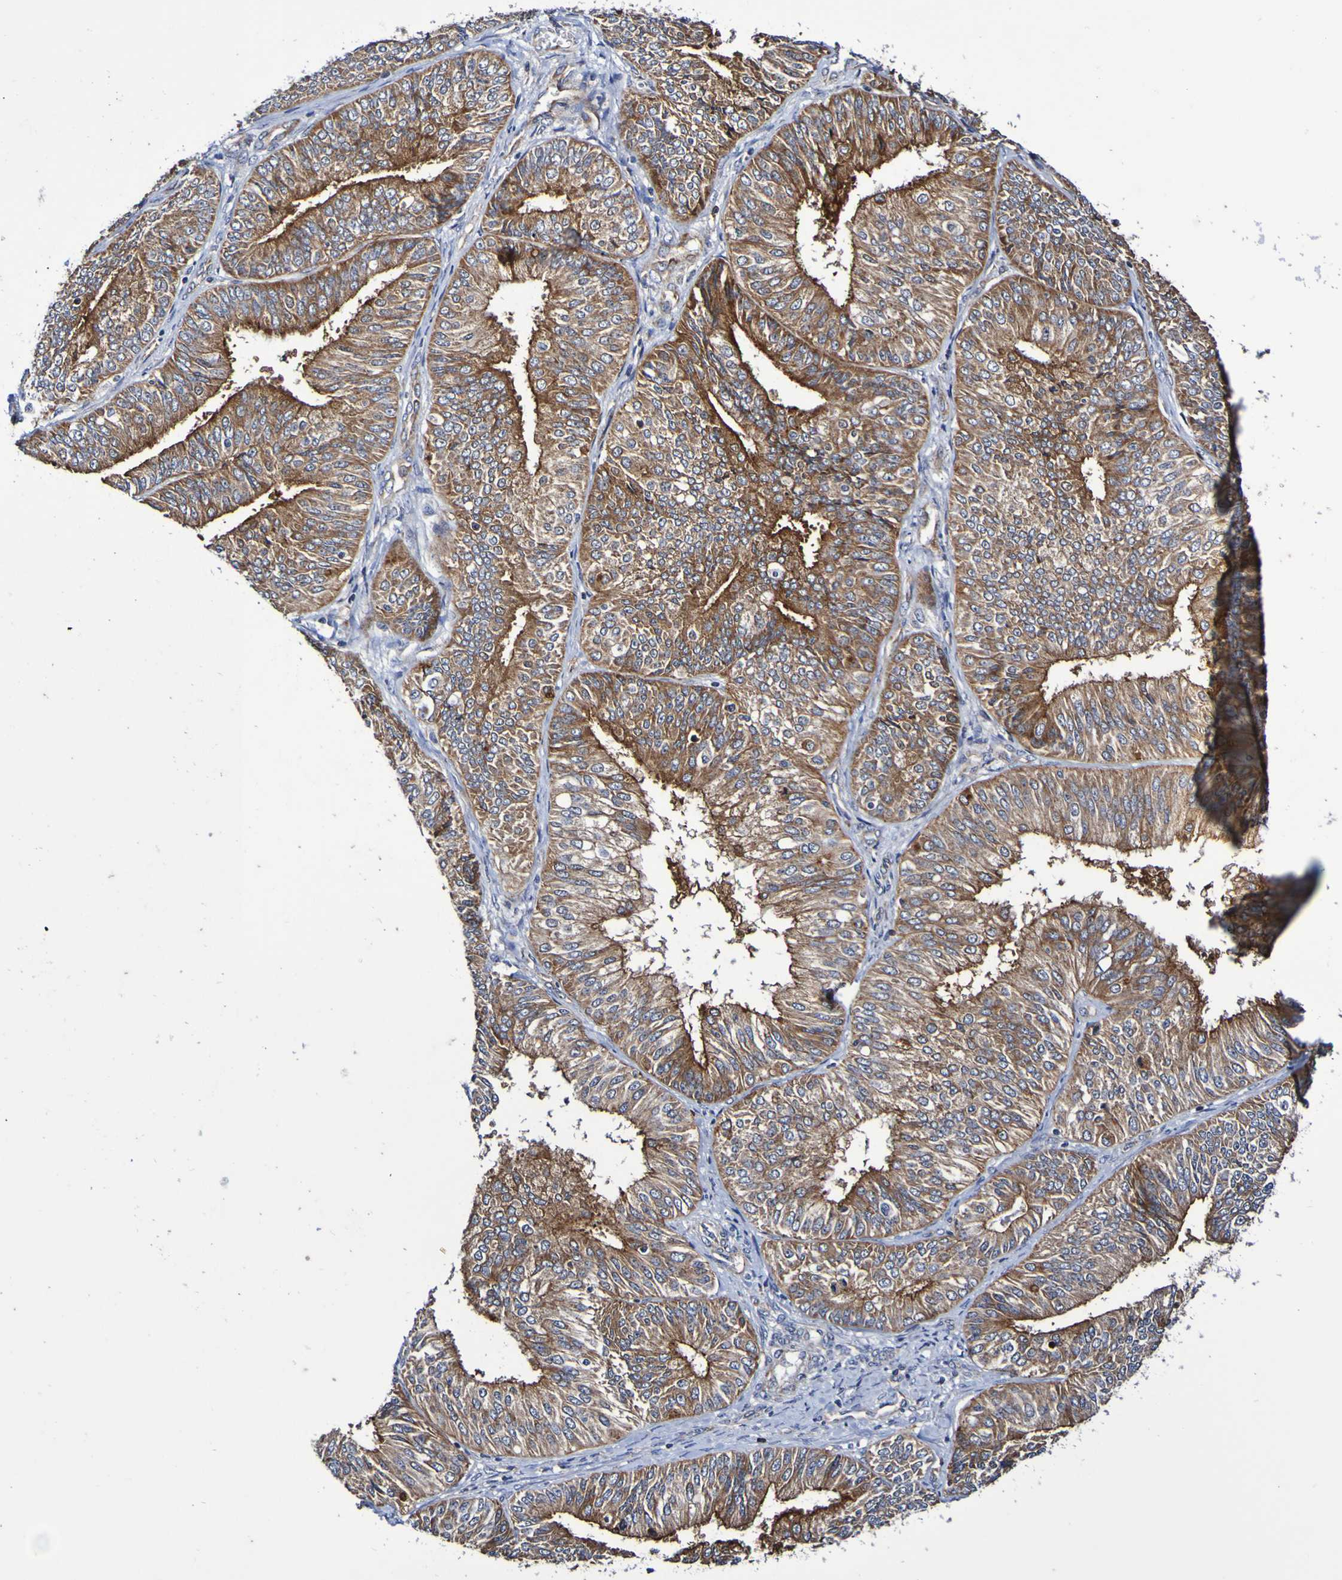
{"staining": {"intensity": "strong", "quantity": ">75%", "location": "cytoplasmic/membranous"}, "tissue": "endometrial cancer", "cell_type": "Tumor cells", "image_type": "cancer", "snomed": [{"axis": "morphology", "description": "Adenocarcinoma, NOS"}, {"axis": "topography", "description": "Endometrium"}], "caption": "There is high levels of strong cytoplasmic/membranous staining in tumor cells of endometrial cancer (adenocarcinoma), as demonstrated by immunohistochemical staining (brown color).", "gene": "GJB1", "patient": {"sex": "female", "age": 58}}